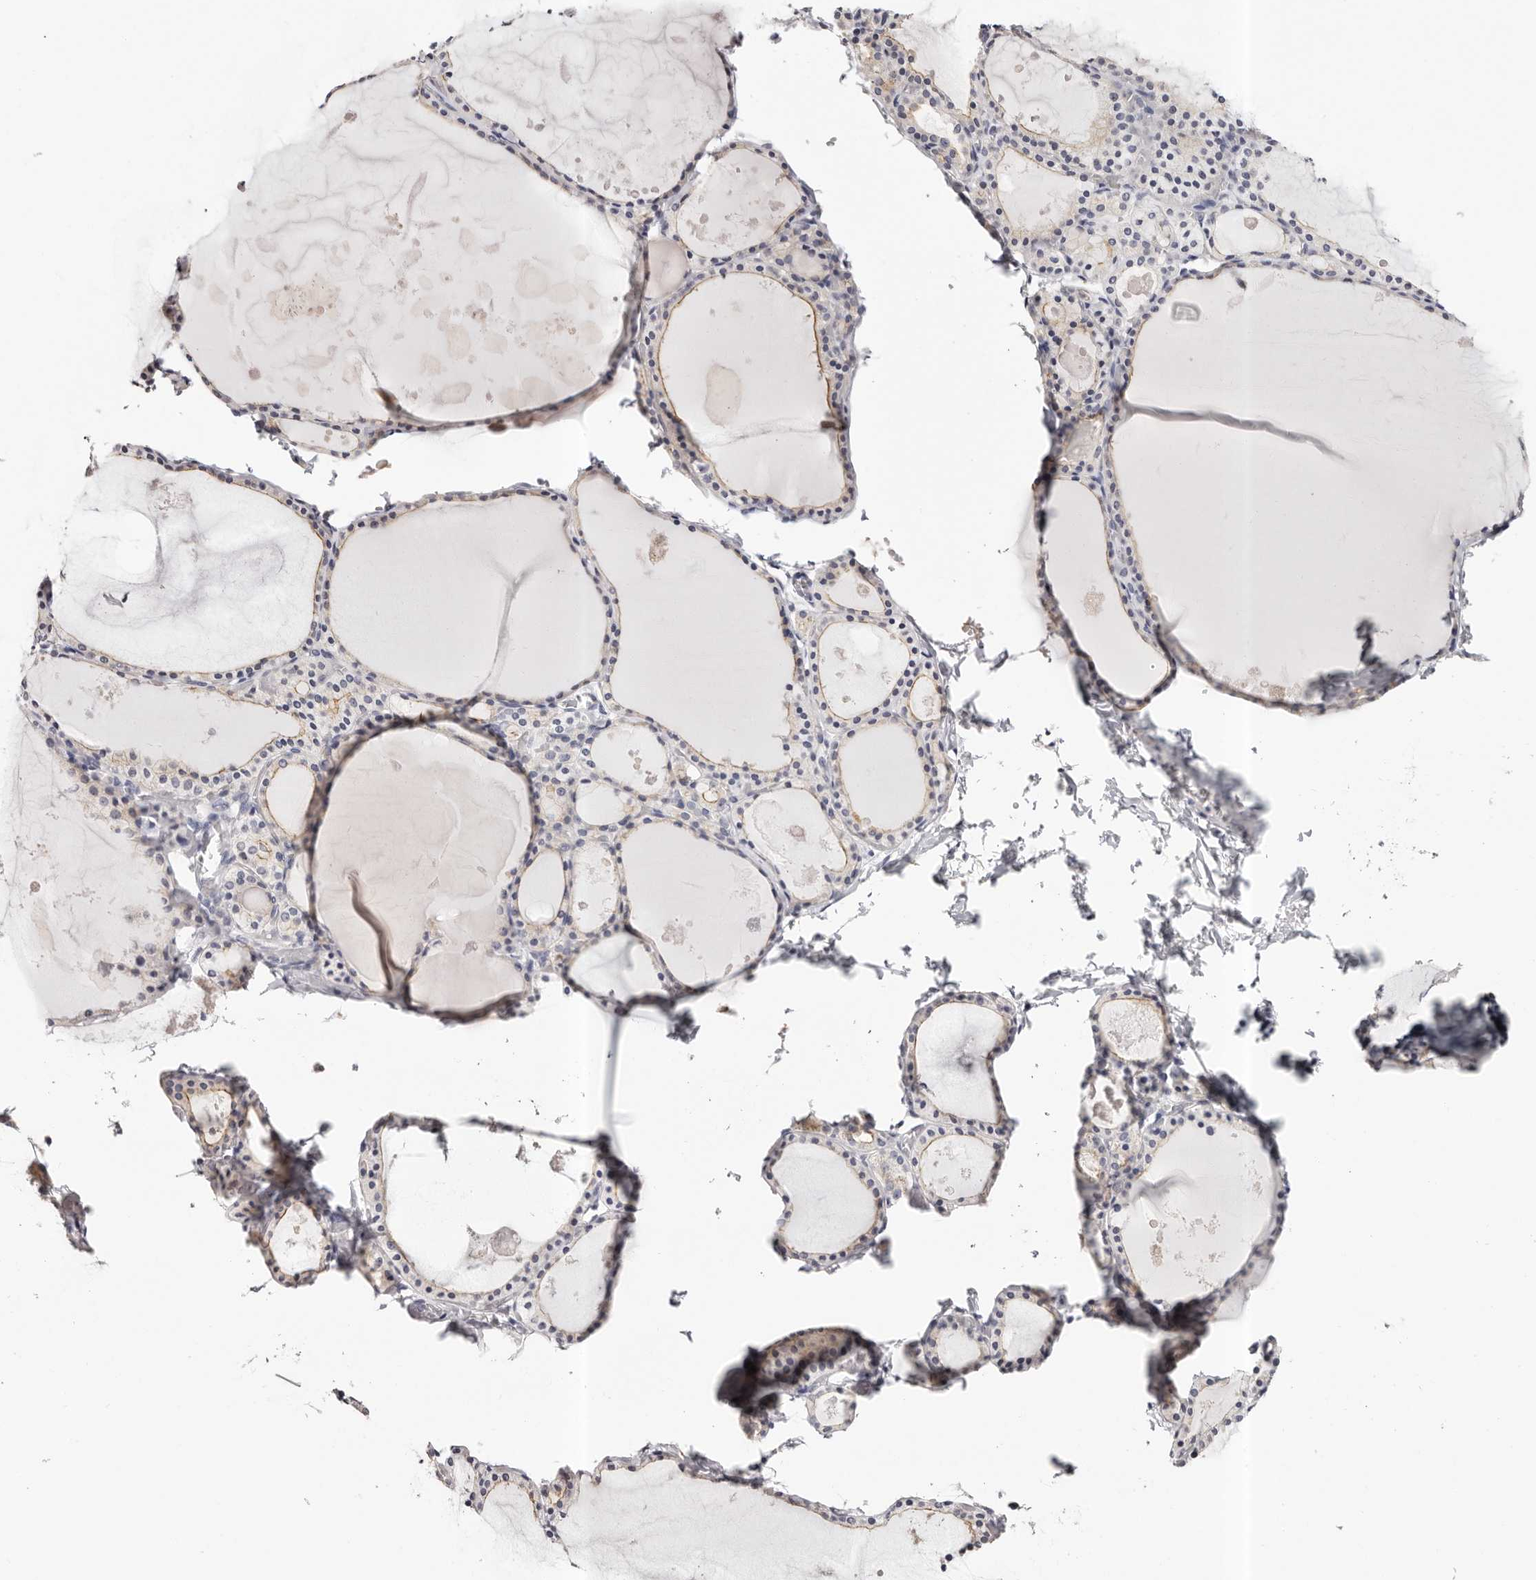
{"staining": {"intensity": "weak", "quantity": "25%-75%", "location": "cytoplasmic/membranous"}, "tissue": "thyroid gland", "cell_type": "Glandular cells", "image_type": "normal", "snomed": [{"axis": "morphology", "description": "Normal tissue, NOS"}, {"axis": "topography", "description": "Thyroid gland"}], "caption": "Immunohistochemistry staining of benign thyroid gland, which displays low levels of weak cytoplasmic/membranous staining in about 25%-75% of glandular cells indicating weak cytoplasmic/membranous protein positivity. The staining was performed using DAB (3,3'-diaminobenzidine) (brown) for protein detection and nuclei were counterstained in hematoxylin (blue).", "gene": "ROM1", "patient": {"sex": "male", "age": 56}}